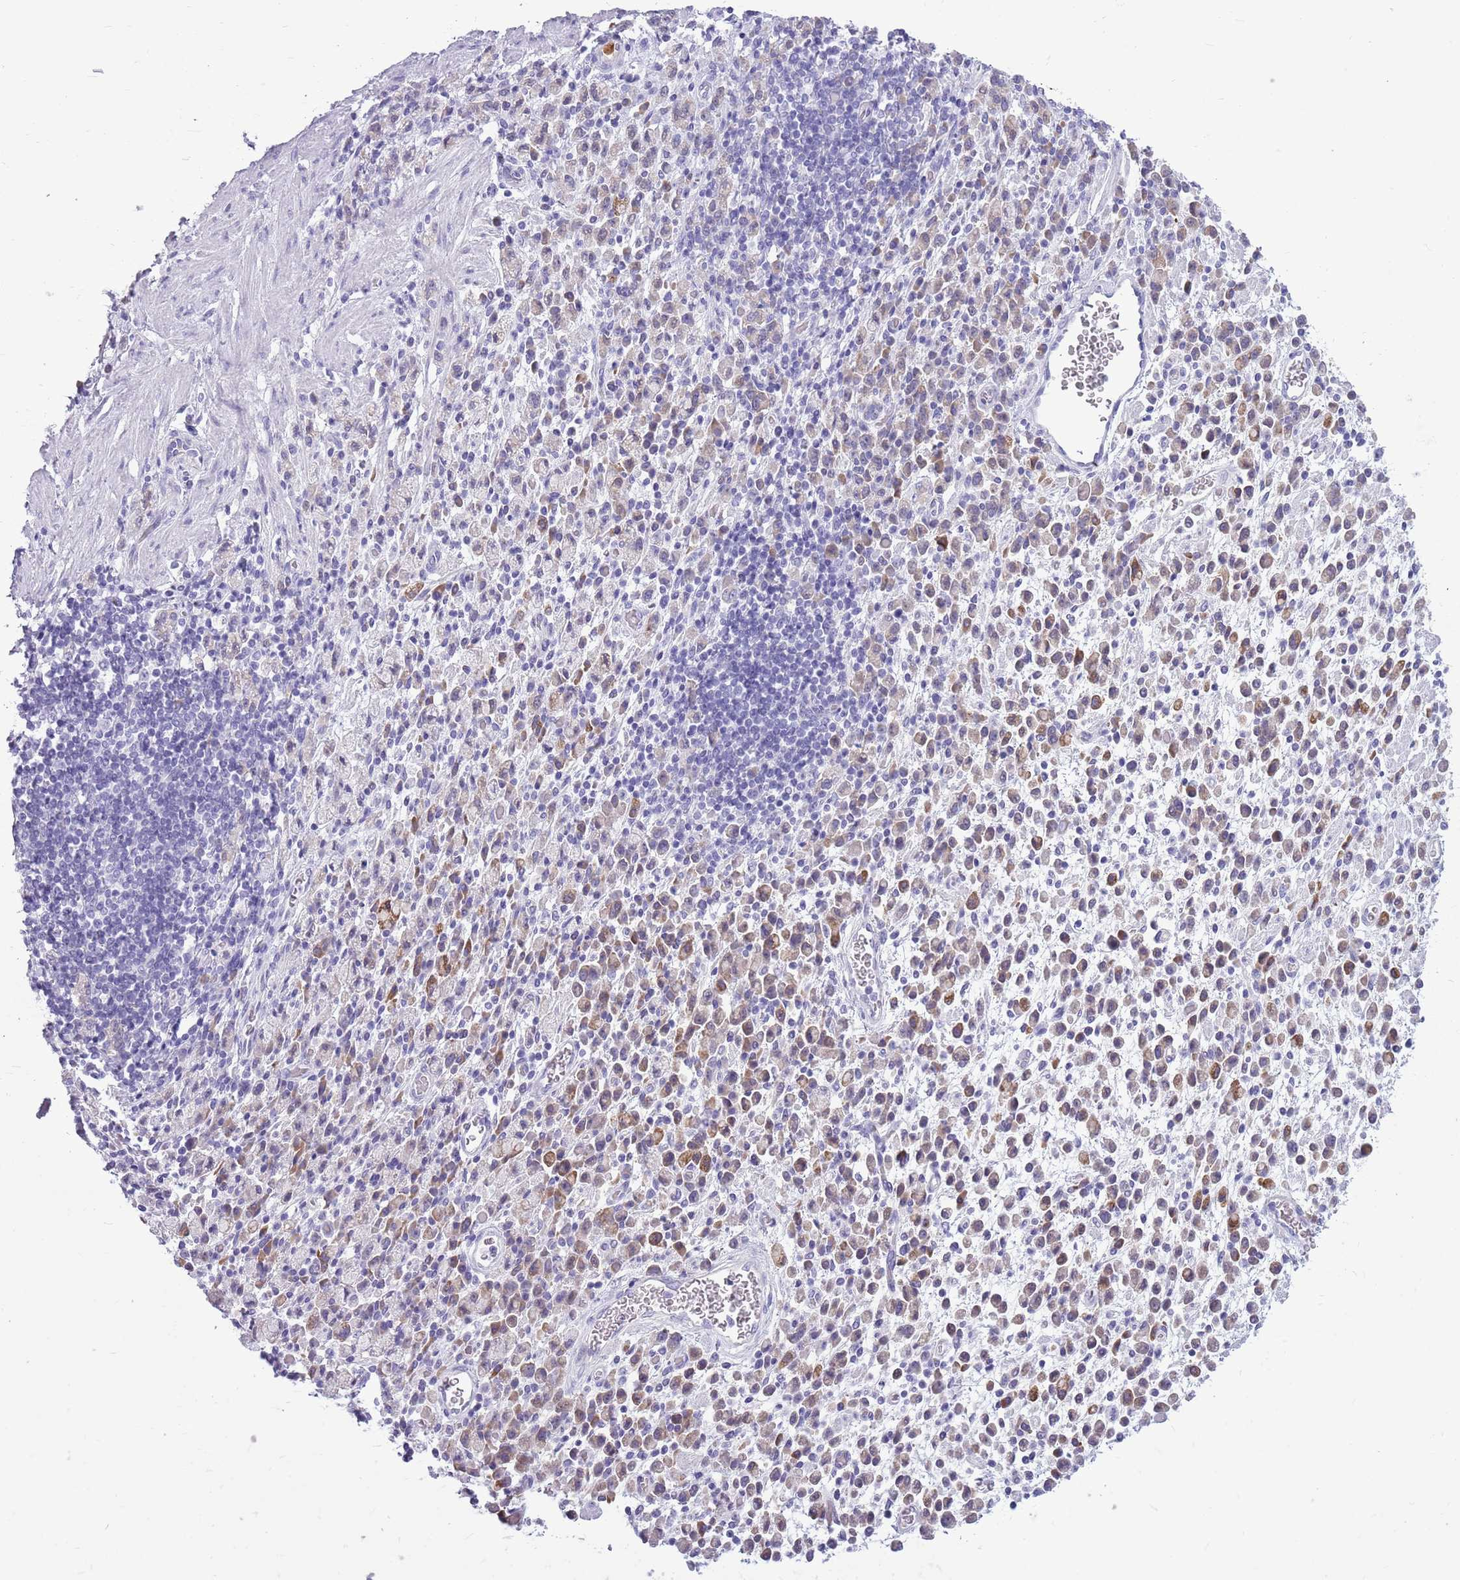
{"staining": {"intensity": "moderate", "quantity": "<25%", "location": "cytoplasmic/membranous"}, "tissue": "stomach cancer", "cell_type": "Tumor cells", "image_type": "cancer", "snomed": [{"axis": "morphology", "description": "Adenocarcinoma, NOS"}, {"axis": "topography", "description": "Stomach"}], "caption": "DAB immunohistochemical staining of stomach cancer (adenocarcinoma) demonstrates moderate cytoplasmic/membranous protein staining in approximately <25% of tumor cells.", "gene": "ZNF425", "patient": {"sex": "male", "age": 77}}